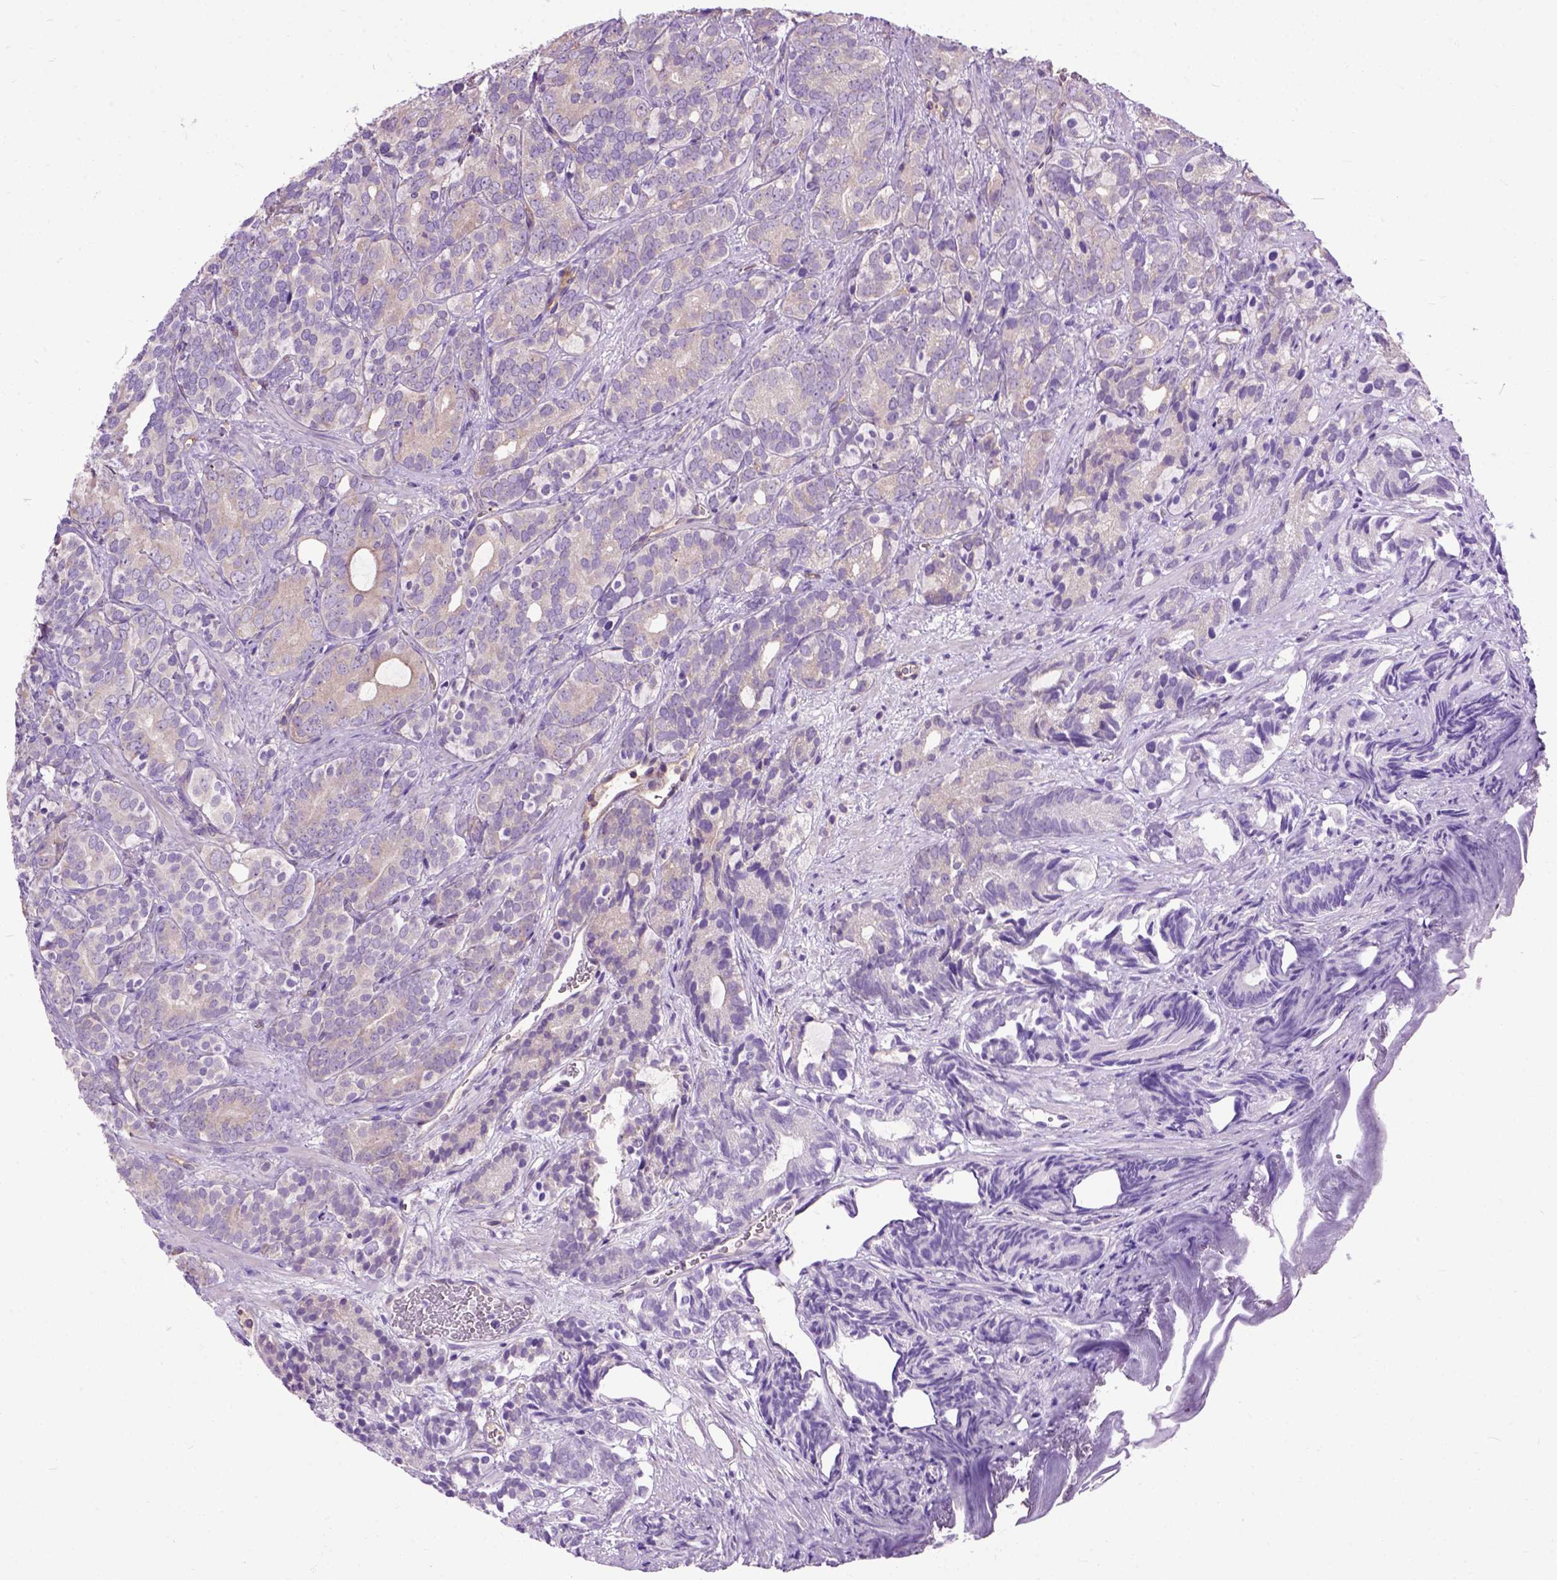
{"staining": {"intensity": "negative", "quantity": "none", "location": "none"}, "tissue": "prostate cancer", "cell_type": "Tumor cells", "image_type": "cancer", "snomed": [{"axis": "morphology", "description": "Adenocarcinoma, High grade"}, {"axis": "topography", "description": "Prostate"}], "caption": "IHC of human prostate adenocarcinoma (high-grade) displays no expression in tumor cells.", "gene": "SEMA4F", "patient": {"sex": "male", "age": 84}}